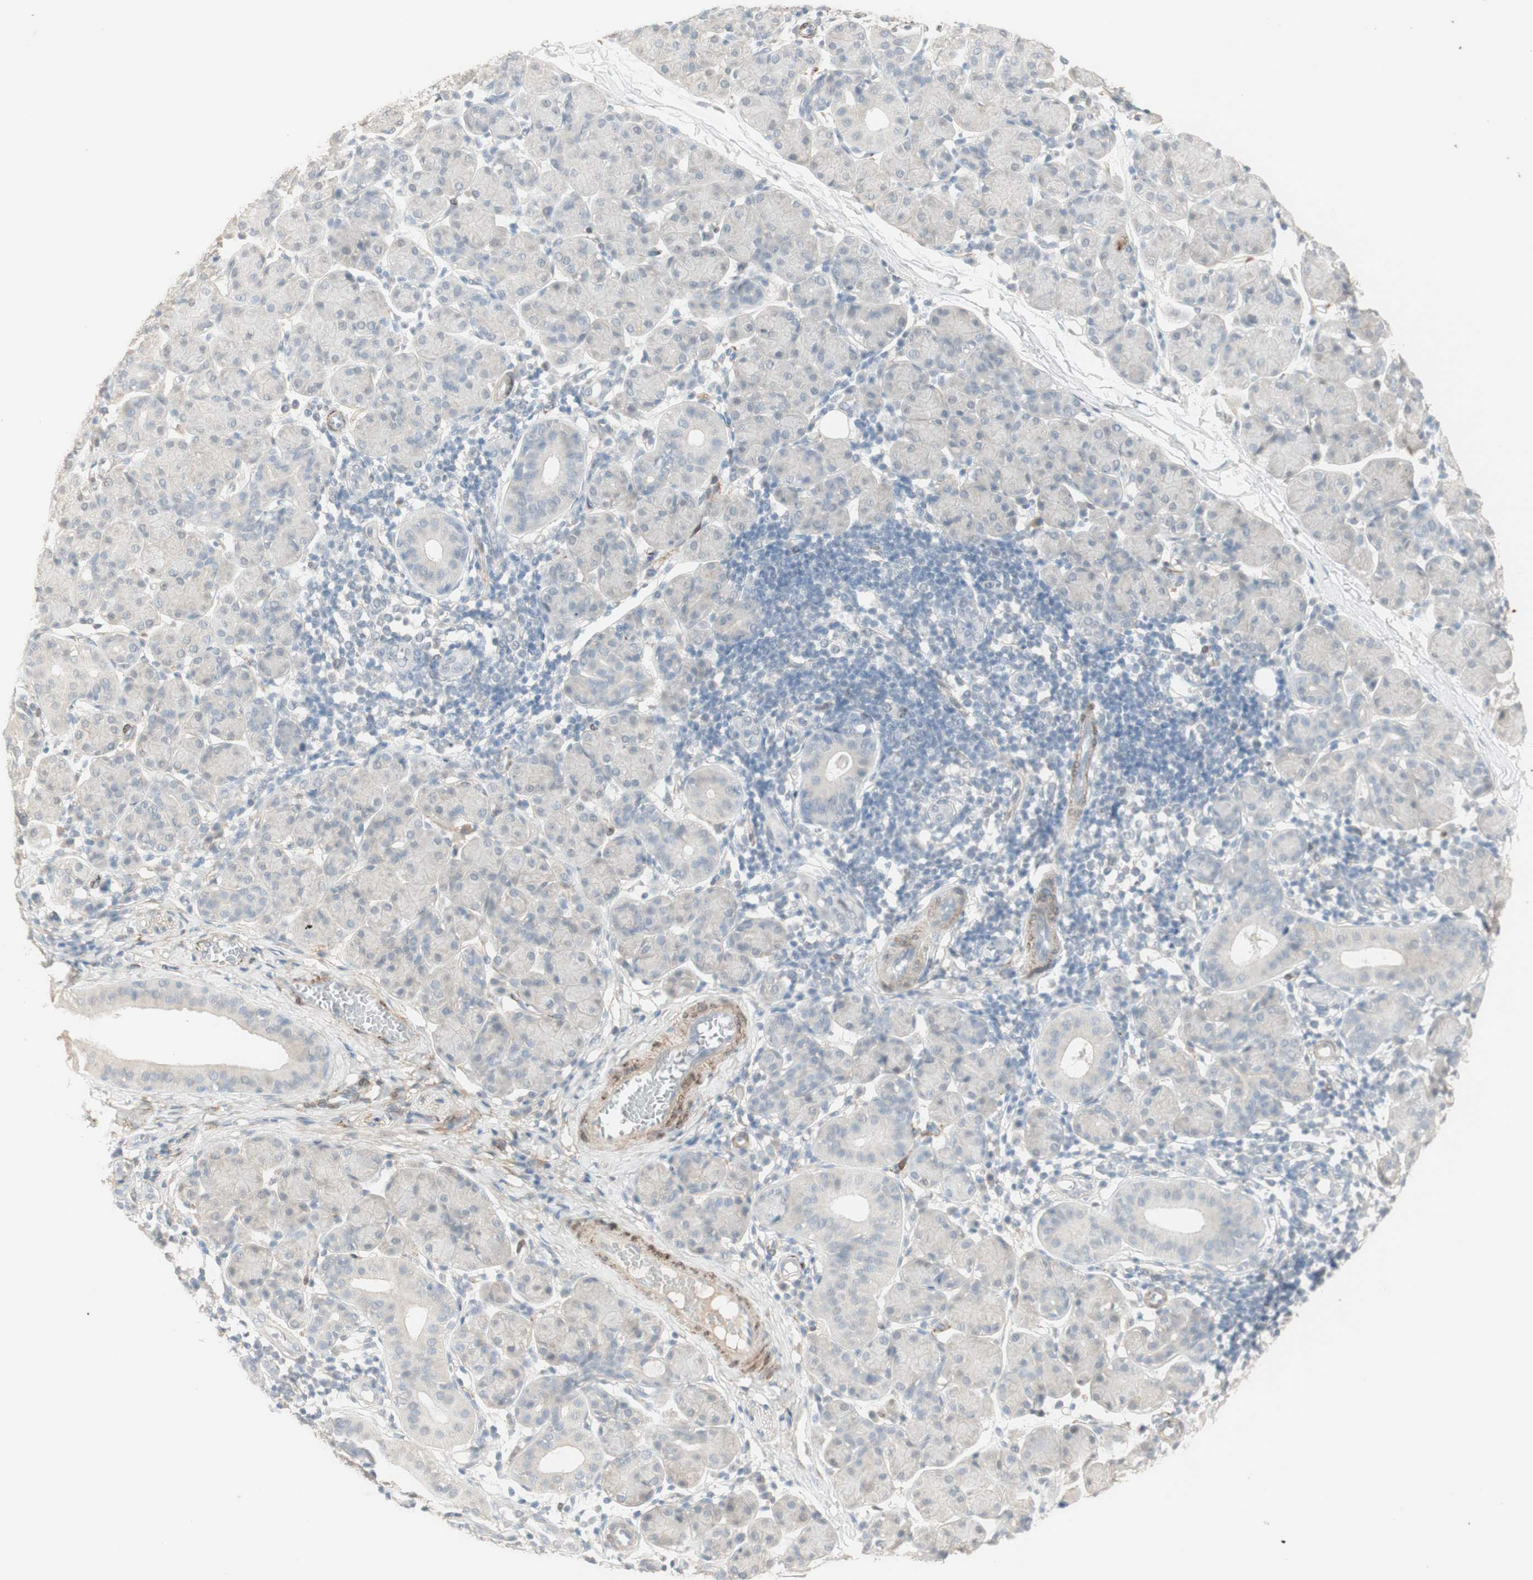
{"staining": {"intensity": "negative", "quantity": "none", "location": "none"}, "tissue": "salivary gland", "cell_type": "Glandular cells", "image_type": "normal", "snomed": [{"axis": "morphology", "description": "Normal tissue, NOS"}, {"axis": "morphology", "description": "Inflammation, NOS"}, {"axis": "topography", "description": "Lymph node"}, {"axis": "topography", "description": "Salivary gland"}], "caption": "This is an immunohistochemistry (IHC) photomicrograph of unremarkable human salivary gland. There is no expression in glandular cells.", "gene": "MUC3A", "patient": {"sex": "male", "age": 3}}